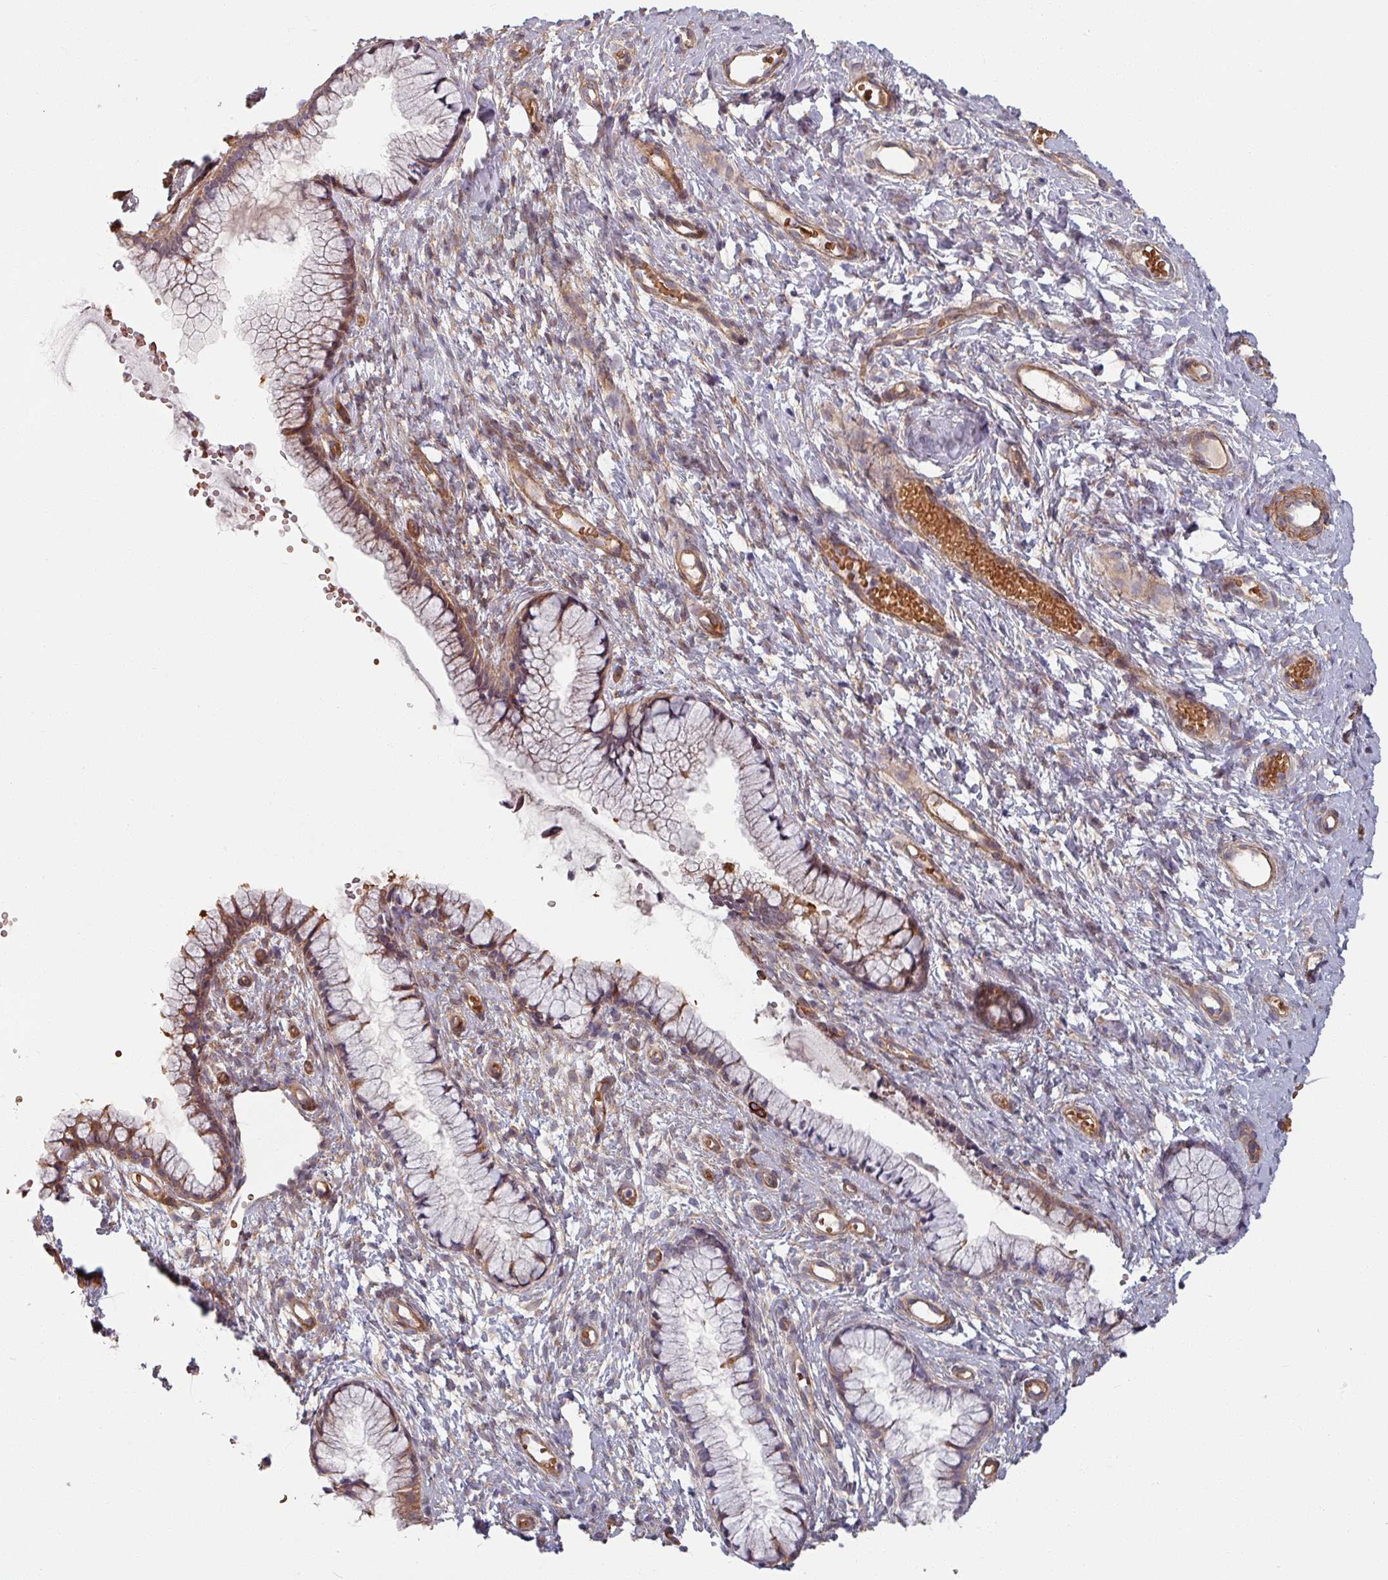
{"staining": {"intensity": "moderate", "quantity": "25%-75%", "location": "cytoplasmic/membranous"}, "tissue": "cervix", "cell_type": "Glandular cells", "image_type": "normal", "snomed": [{"axis": "morphology", "description": "Normal tissue, NOS"}, {"axis": "topography", "description": "Cervix"}], "caption": "Cervix stained with DAB (3,3'-diaminobenzidine) IHC shows medium levels of moderate cytoplasmic/membranous staining in approximately 25%-75% of glandular cells.", "gene": "C4BPB", "patient": {"sex": "female", "age": 36}}